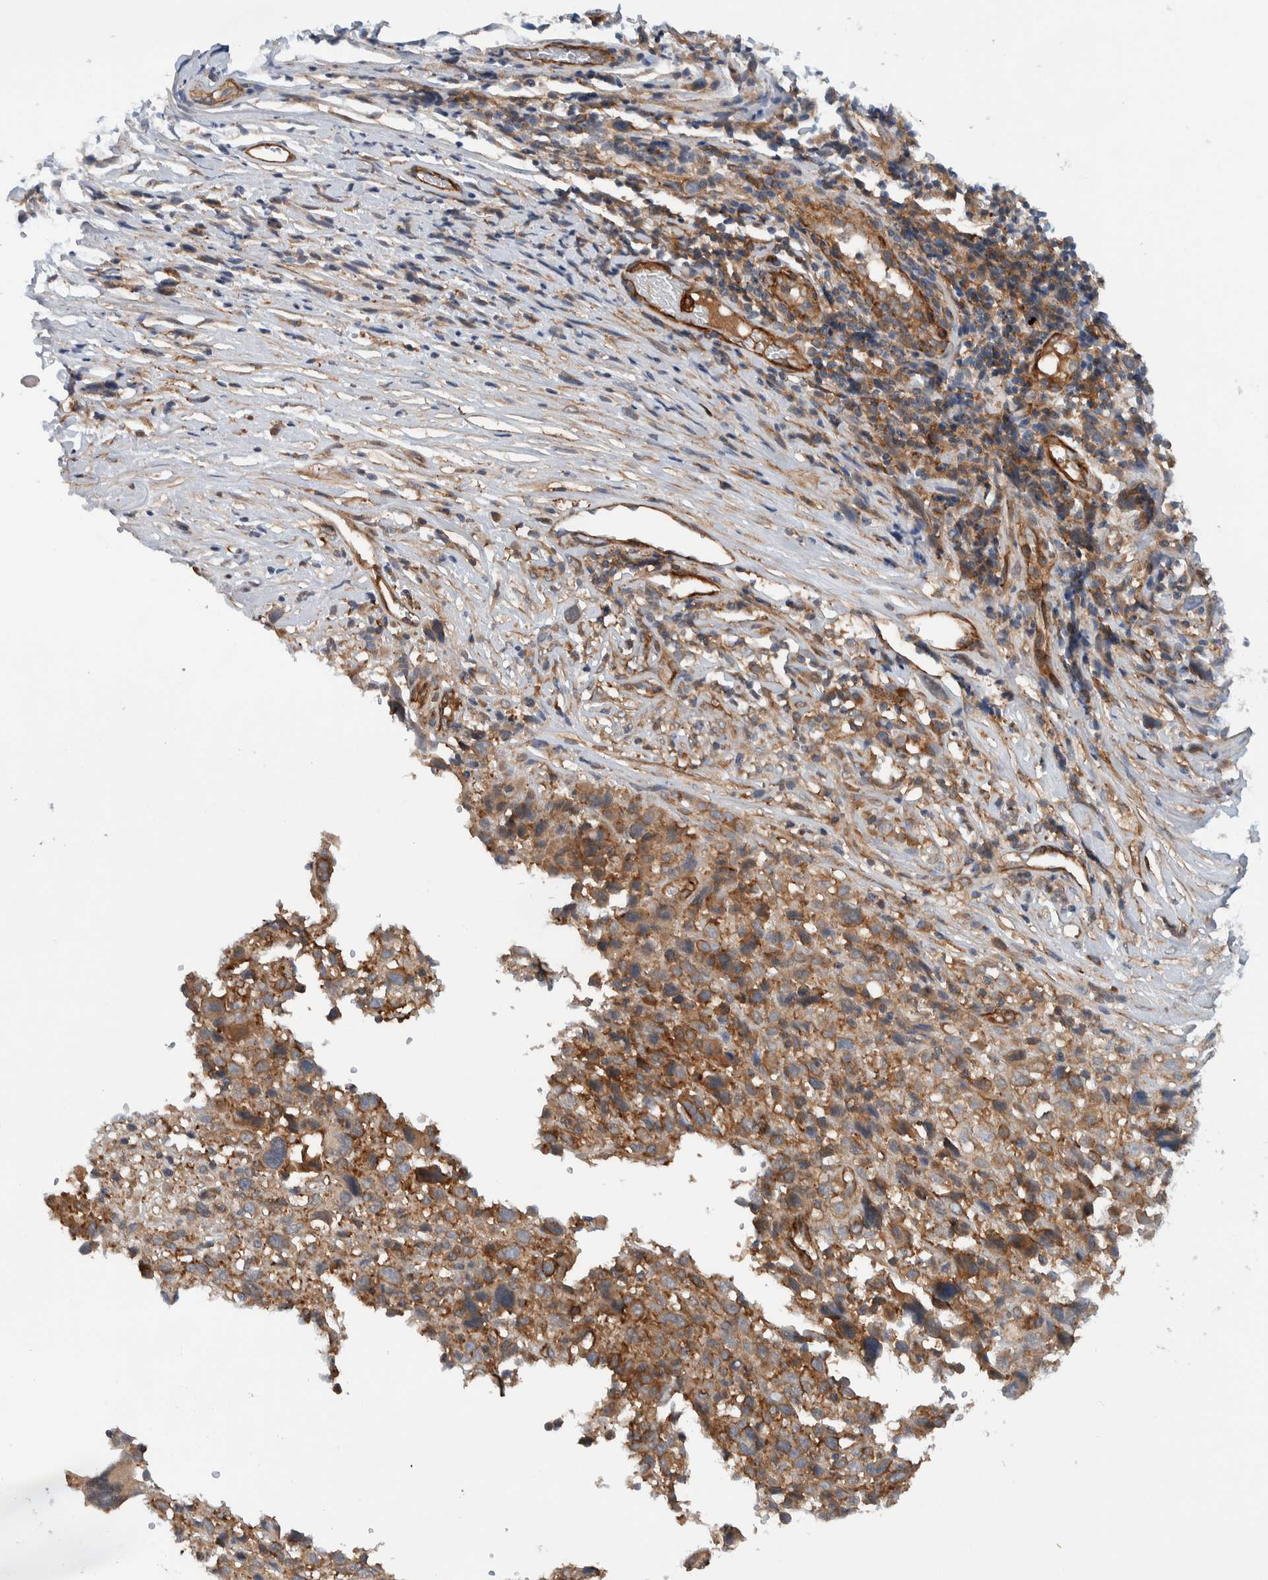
{"staining": {"intensity": "moderate", "quantity": ">75%", "location": "cytoplasmic/membranous"}, "tissue": "melanoma", "cell_type": "Tumor cells", "image_type": "cancer", "snomed": [{"axis": "morphology", "description": "Malignant melanoma, NOS"}, {"axis": "topography", "description": "Skin"}], "caption": "IHC (DAB) staining of malignant melanoma displays moderate cytoplasmic/membranous protein staining in approximately >75% of tumor cells.", "gene": "MPRIP", "patient": {"sex": "female", "age": 55}}